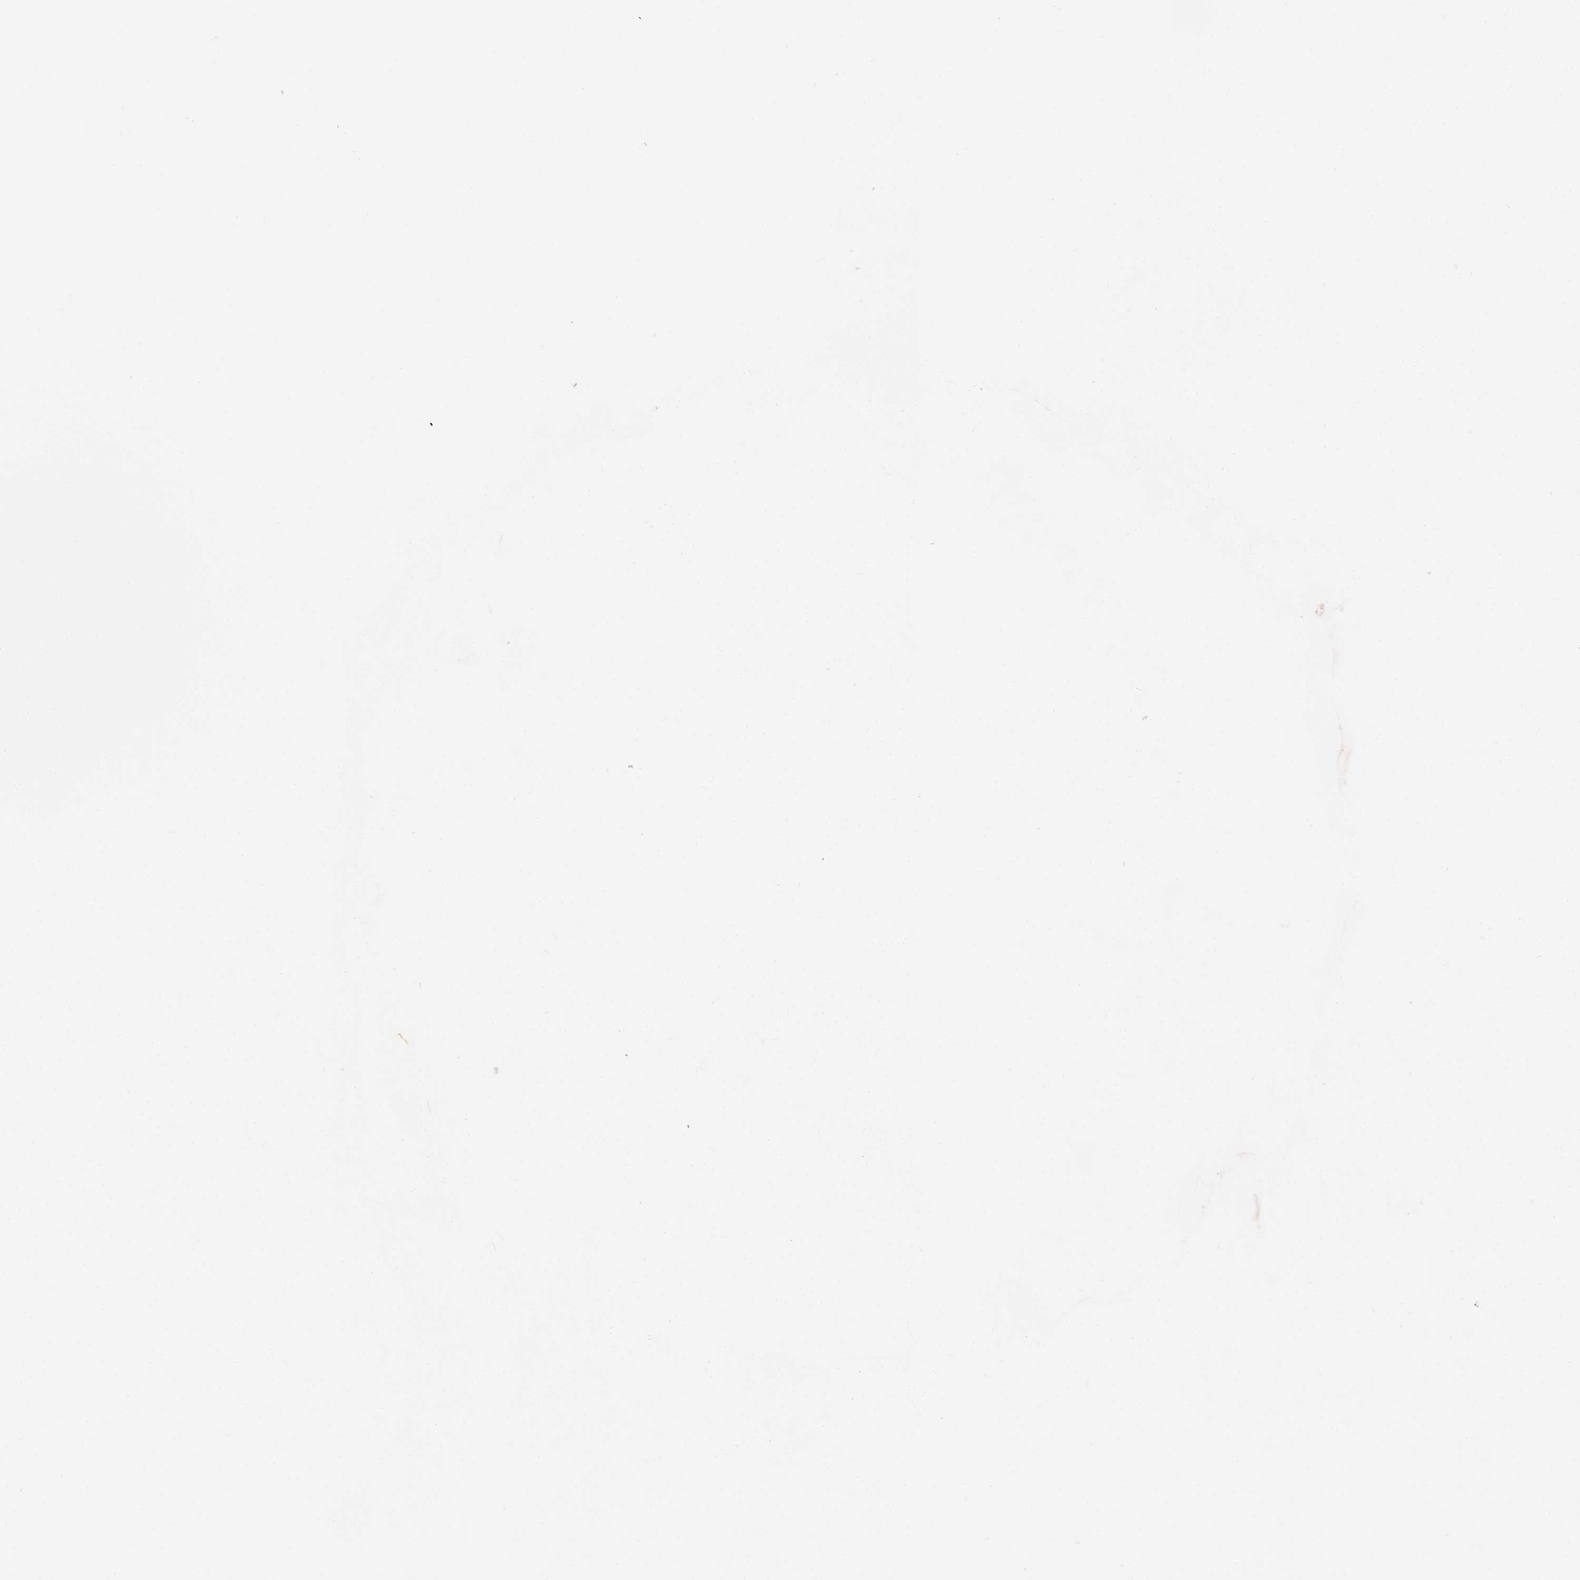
{"staining": {"intensity": "negative", "quantity": "none", "location": "none"}, "tissue": "melanoma", "cell_type": "Tumor cells", "image_type": "cancer", "snomed": [{"axis": "morphology", "description": "Malignant melanoma, NOS"}, {"axis": "topography", "description": "Skin"}], "caption": "This is an immunohistochemistry (IHC) micrograph of malignant melanoma. There is no staining in tumor cells.", "gene": "SPATA6L", "patient": {"sex": "female", "age": 58}}